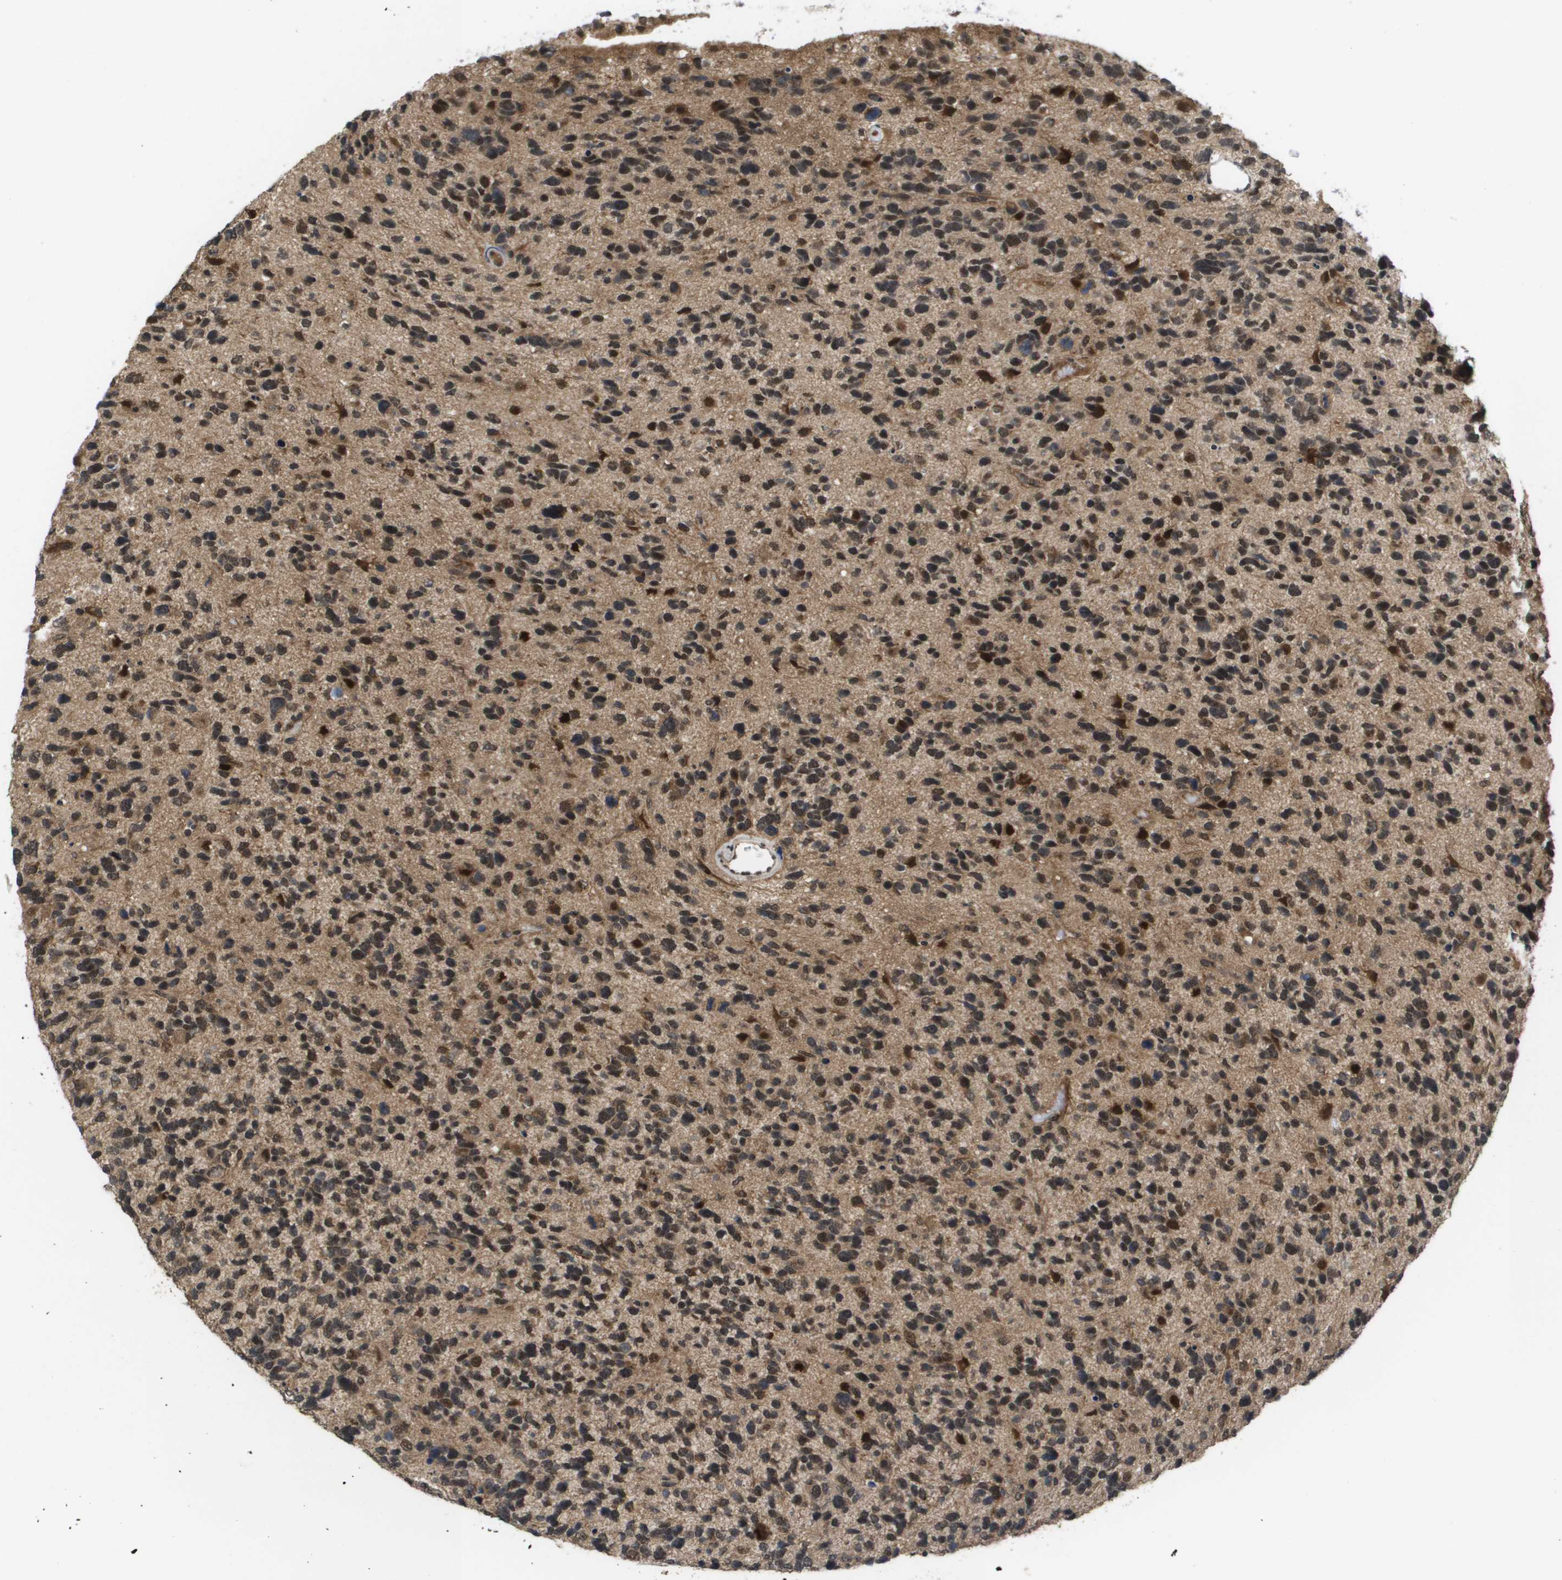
{"staining": {"intensity": "strong", "quantity": "25%-75%", "location": "cytoplasmic/membranous,nuclear"}, "tissue": "glioma", "cell_type": "Tumor cells", "image_type": "cancer", "snomed": [{"axis": "morphology", "description": "Glioma, malignant, High grade"}, {"axis": "topography", "description": "Brain"}], "caption": "IHC histopathology image of neoplastic tissue: glioma stained using IHC shows high levels of strong protein expression localized specifically in the cytoplasmic/membranous and nuclear of tumor cells, appearing as a cytoplasmic/membranous and nuclear brown color.", "gene": "AMBRA1", "patient": {"sex": "female", "age": 58}}